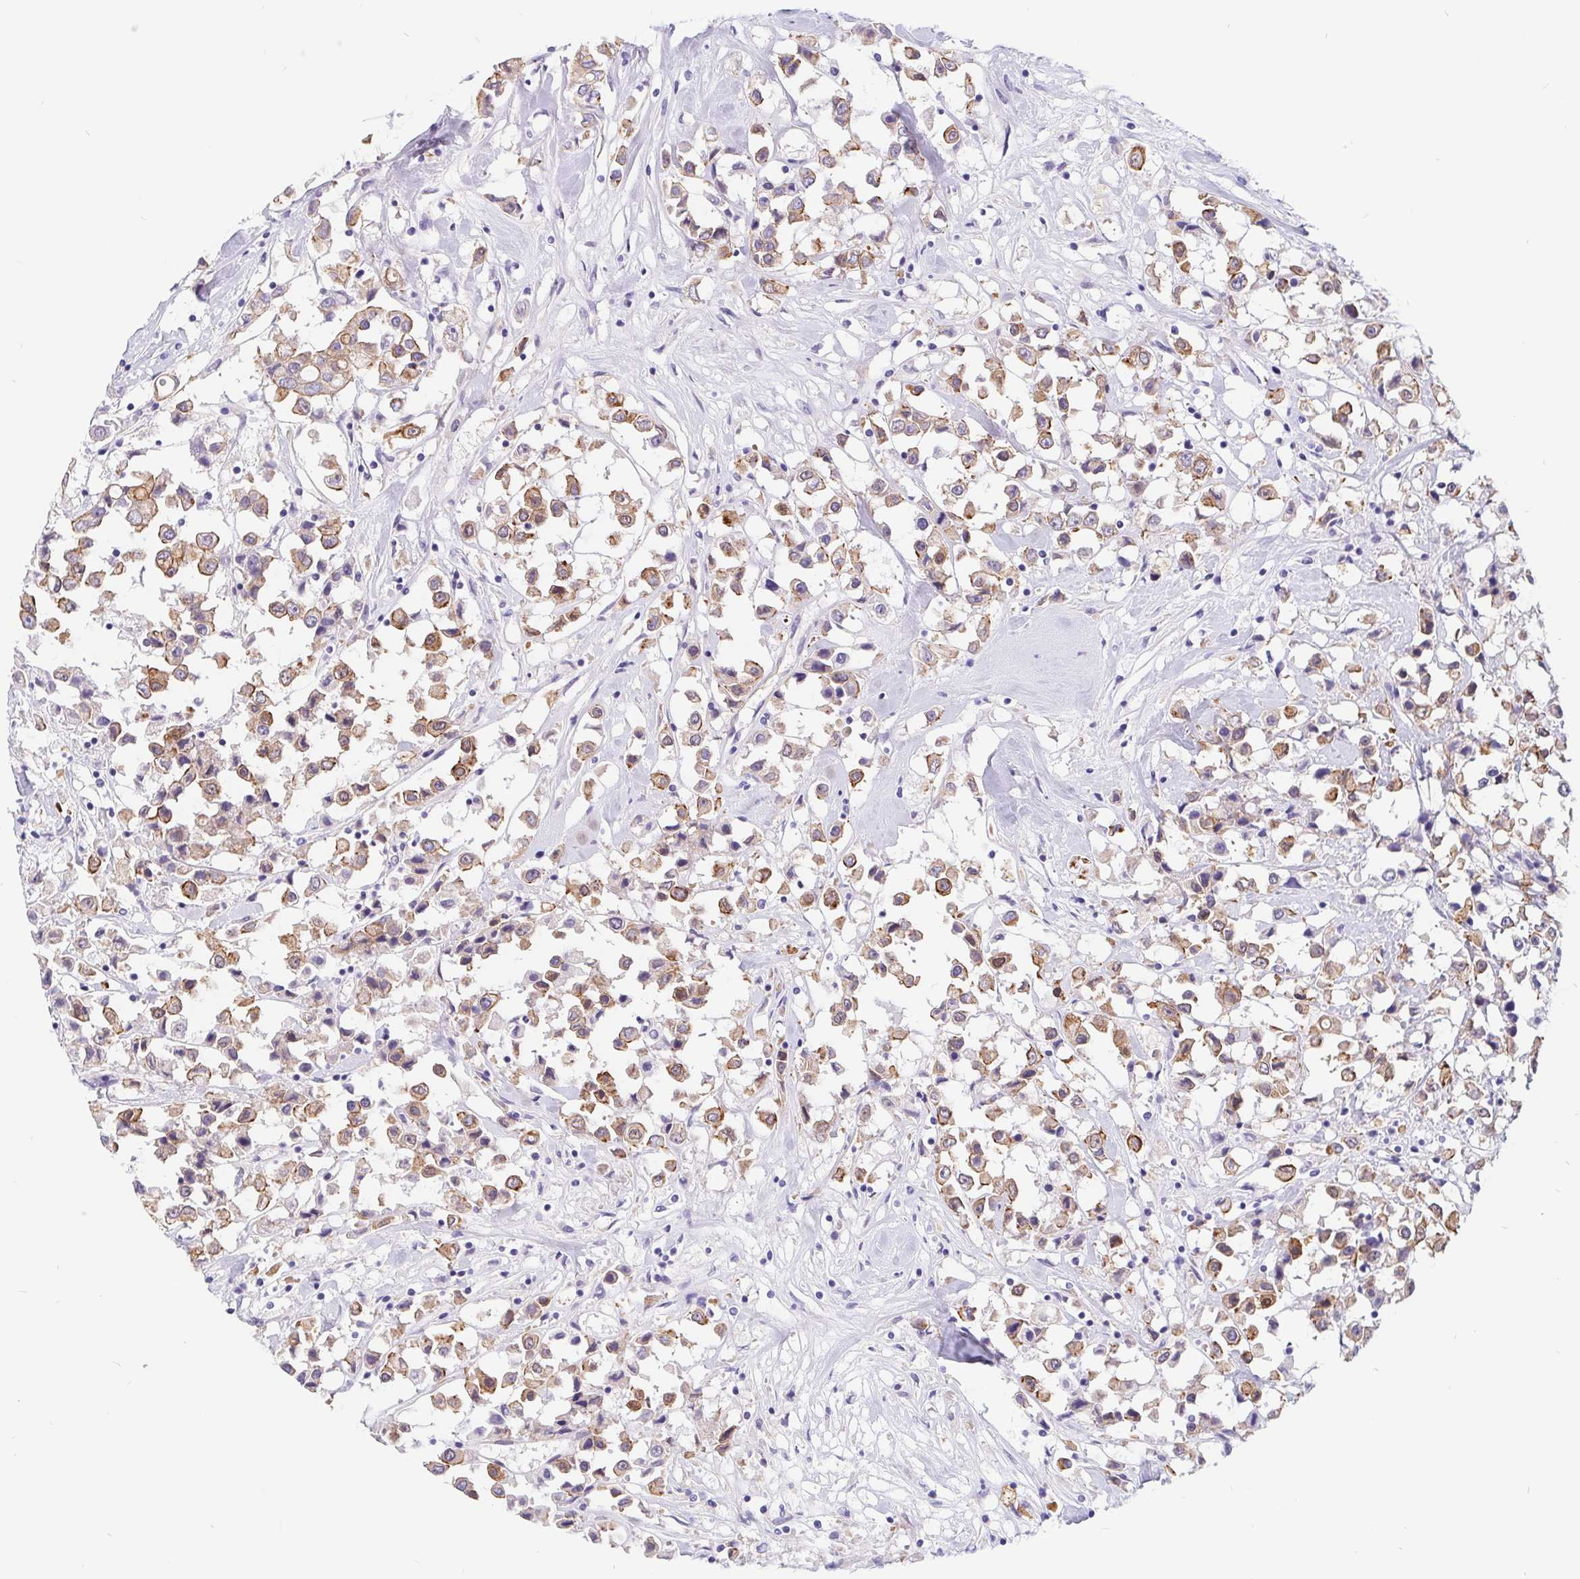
{"staining": {"intensity": "moderate", "quantity": ">75%", "location": "cytoplasmic/membranous"}, "tissue": "breast cancer", "cell_type": "Tumor cells", "image_type": "cancer", "snomed": [{"axis": "morphology", "description": "Duct carcinoma"}, {"axis": "topography", "description": "Breast"}], "caption": "The image displays staining of breast invasive ductal carcinoma, revealing moderate cytoplasmic/membranous protein expression (brown color) within tumor cells. Using DAB (brown) and hematoxylin (blue) stains, captured at high magnification using brightfield microscopy.", "gene": "LIMCH1", "patient": {"sex": "female", "age": 61}}